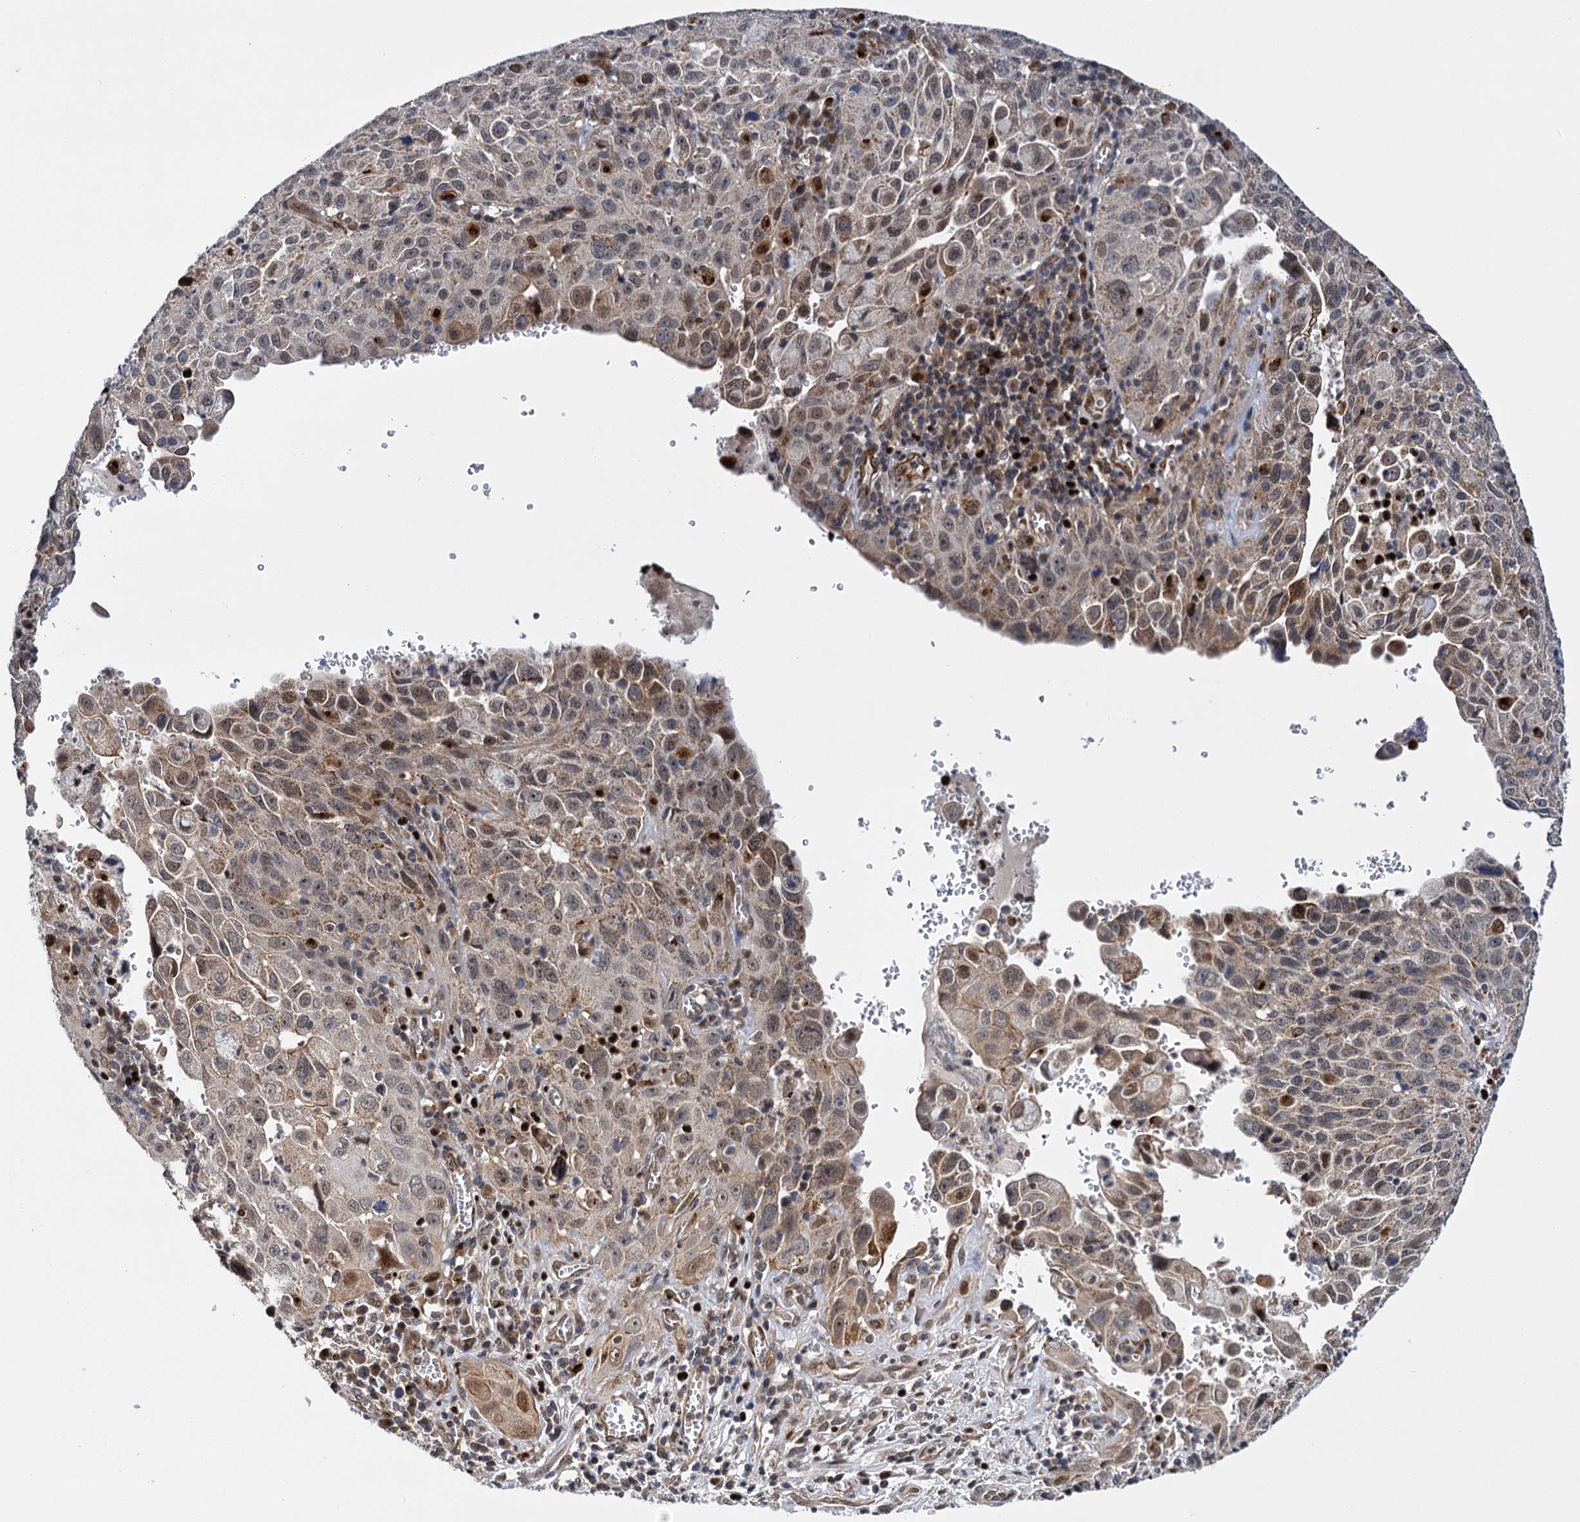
{"staining": {"intensity": "weak", "quantity": "<25%", "location": "cytoplasmic/membranous,nuclear"}, "tissue": "cervical cancer", "cell_type": "Tumor cells", "image_type": "cancer", "snomed": [{"axis": "morphology", "description": "Squamous cell carcinoma, NOS"}, {"axis": "topography", "description": "Cervix"}], "caption": "Immunohistochemical staining of human cervical cancer (squamous cell carcinoma) shows no significant positivity in tumor cells.", "gene": "GAL3ST4", "patient": {"sex": "female", "age": 42}}